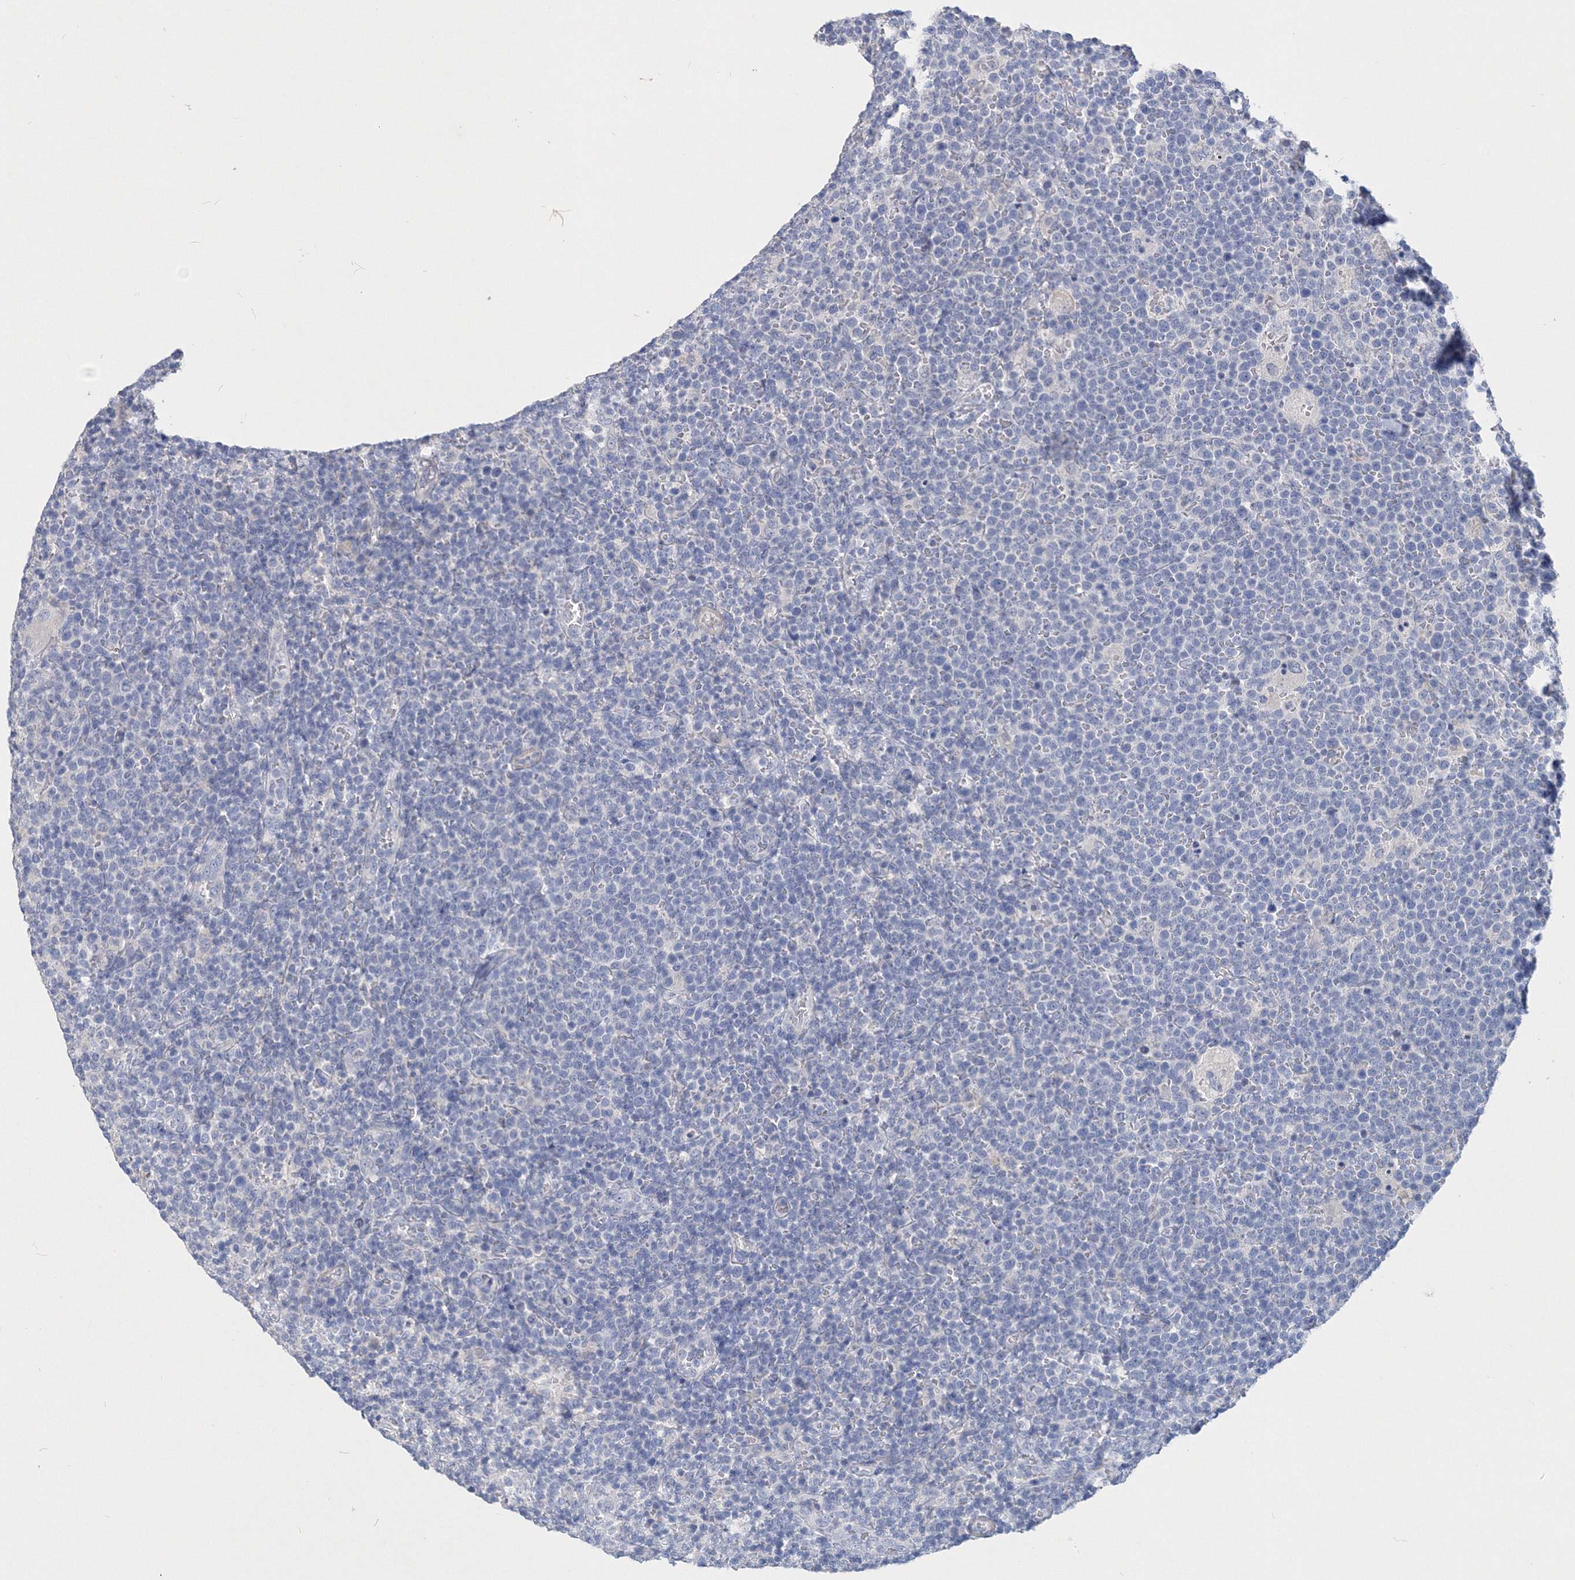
{"staining": {"intensity": "negative", "quantity": "none", "location": "none"}, "tissue": "lymphoma", "cell_type": "Tumor cells", "image_type": "cancer", "snomed": [{"axis": "morphology", "description": "Malignant lymphoma, non-Hodgkin's type, High grade"}, {"axis": "topography", "description": "Lymph node"}], "caption": "High magnification brightfield microscopy of lymphoma stained with DAB (brown) and counterstained with hematoxylin (blue): tumor cells show no significant staining.", "gene": "OSBPL6", "patient": {"sex": "male", "age": 61}}